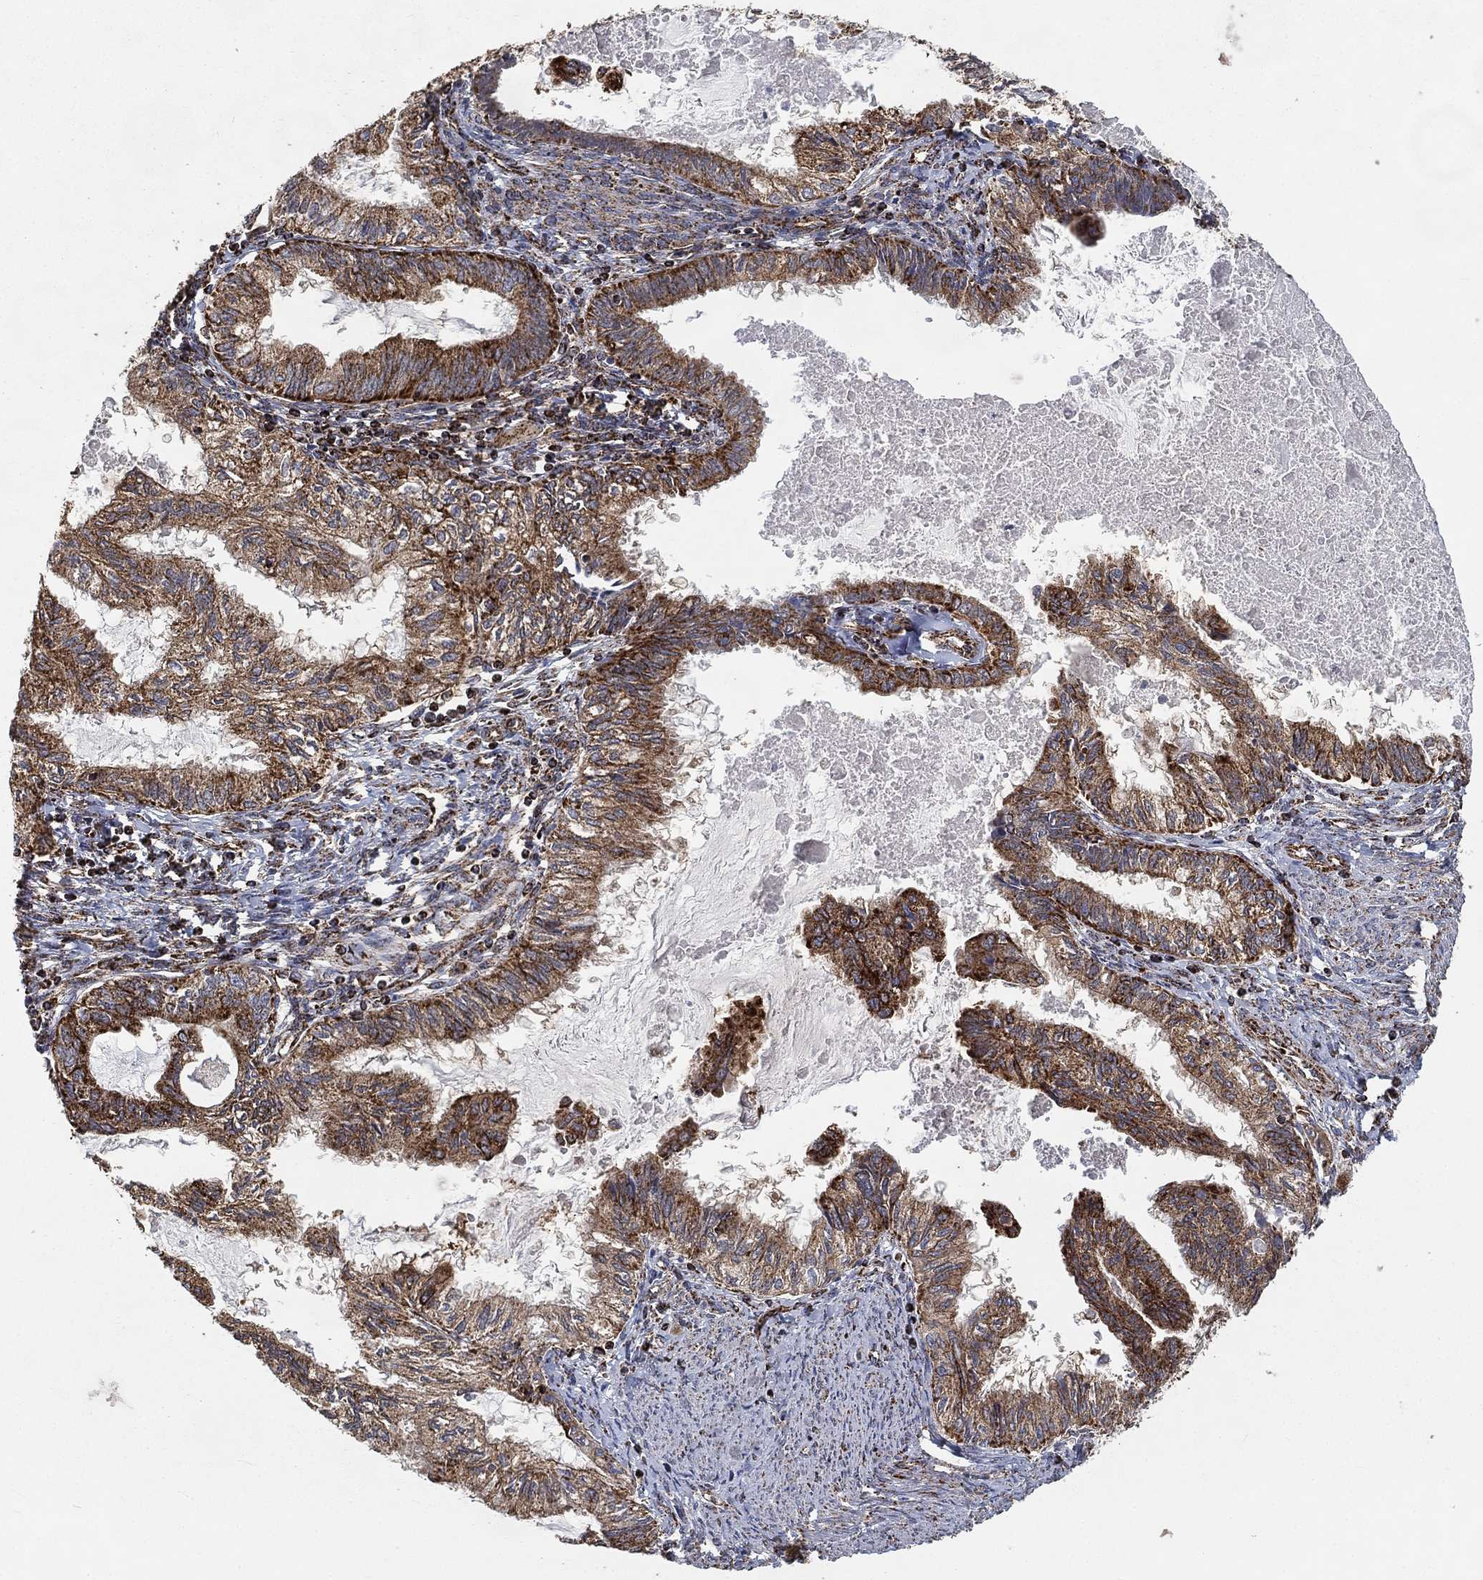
{"staining": {"intensity": "strong", "quantity": ">75%", "location": "cytoplasmic/membranous"}, "tissue": "endometrial cancer", "cell_type": "Tumor cells", "image_type": "cancer", "snomed": [{"axis": "morphology", "description": "Adenocarcinoma, NOS"}, {"axis": "topography", "description": "Endometrium"}], "caption": "Endometrial cancer was stained to show a protein in brown. There is high levels of strong cytoplasmic/membranous positivity in approximately >75% of tumor cells. The protein is shown in brown color, while the nuclei are stained blue.", "gene": "SLC38A7", "patient": {"sex": "female", "age": 86}}